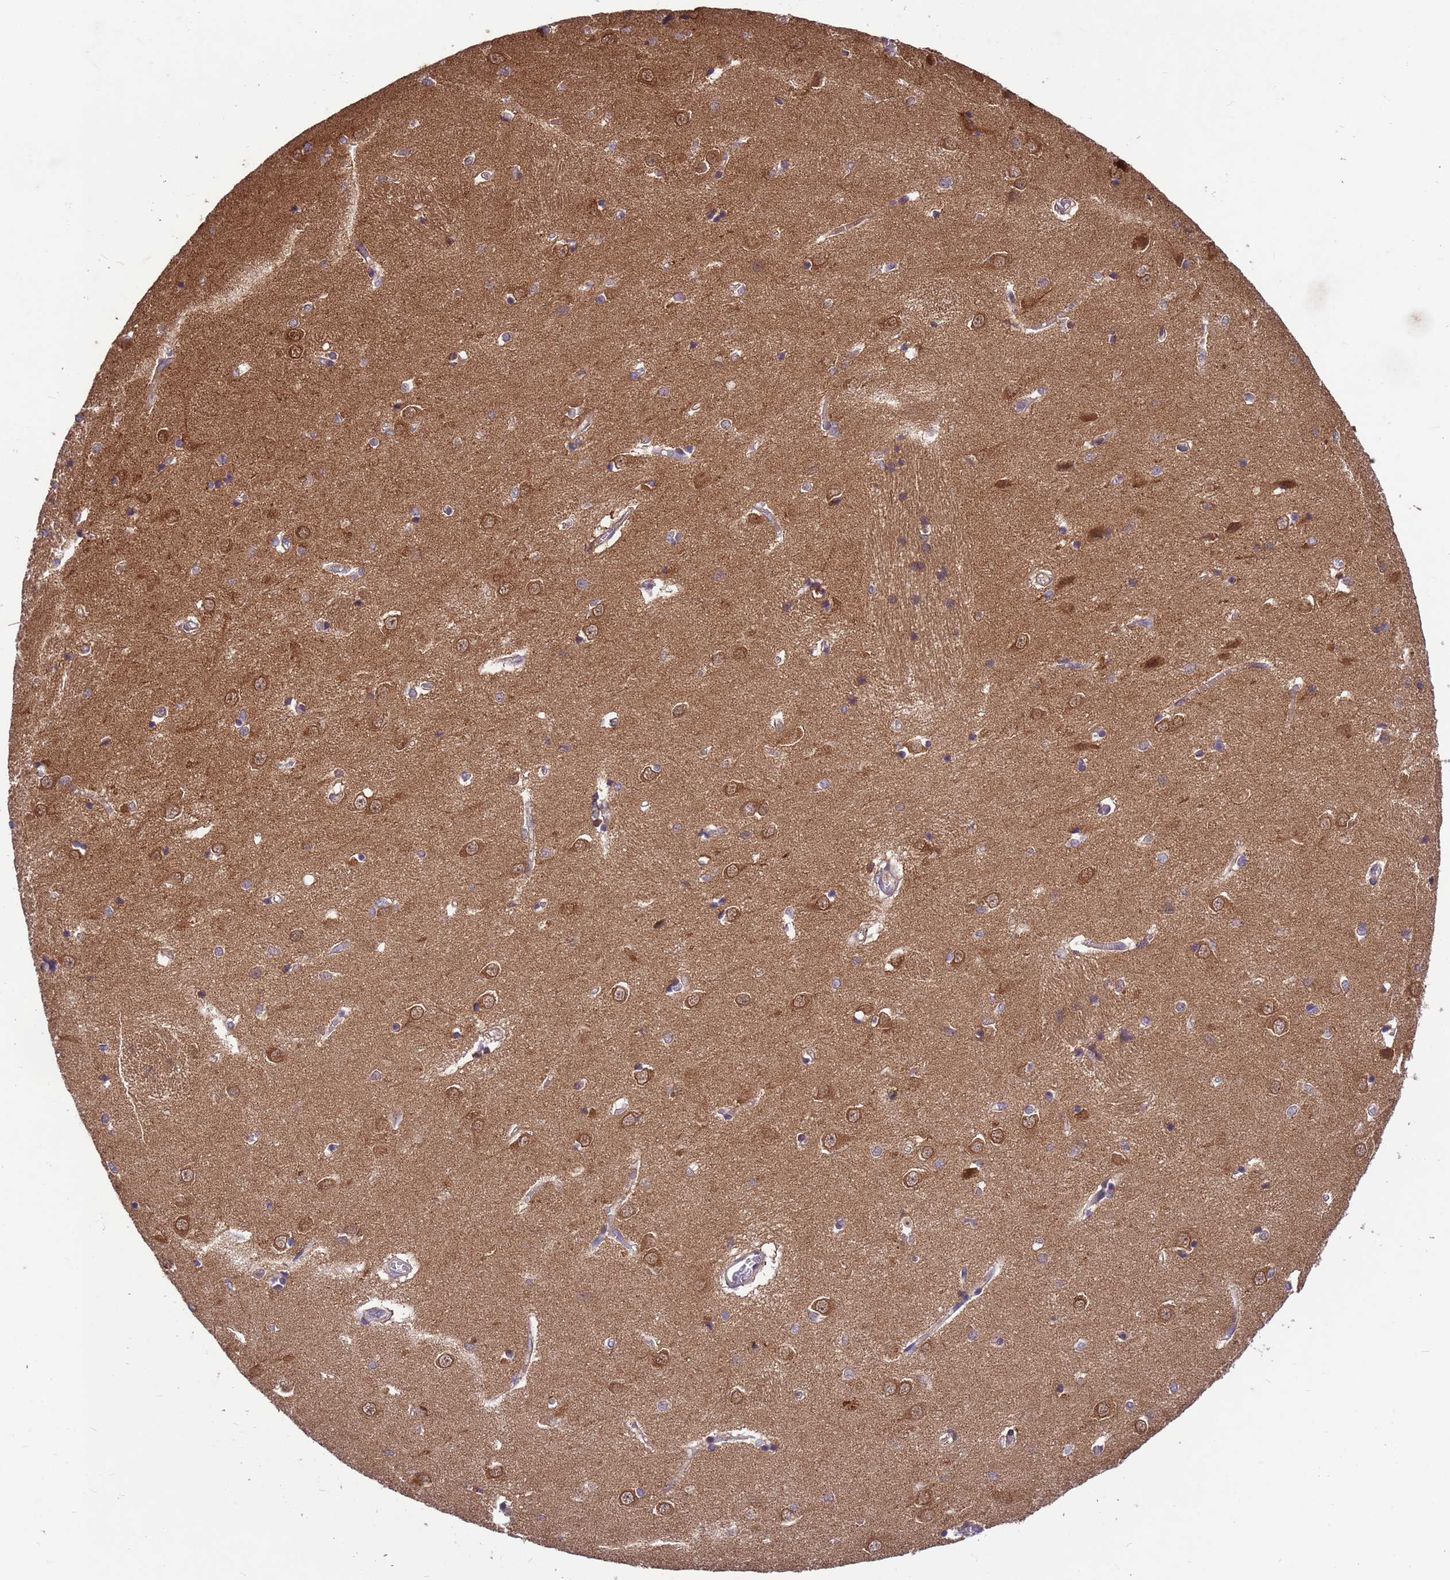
{"staining": {"intensity": "moderate", "quantity": "<25%", "location": "cytoplasmic/membranous"}, "tissue": "caudate", "cell_type": "Glial cells", "image_type": "normal", "snomed": [{"axis": "morphology", "description": "Normal tissue, NOS"}, {"axis": "topography", "description": "Lateral ventricle wall"}], "caption": "The micrograph demonstrates immunohistochemical staining of unremarkable caudate. There is moderate cytoplasmic/membranous expression is appreciated in about <25% of glial cells.", "gene": "PPP2CA", "patient": {"sex": "male", "age": 37}}